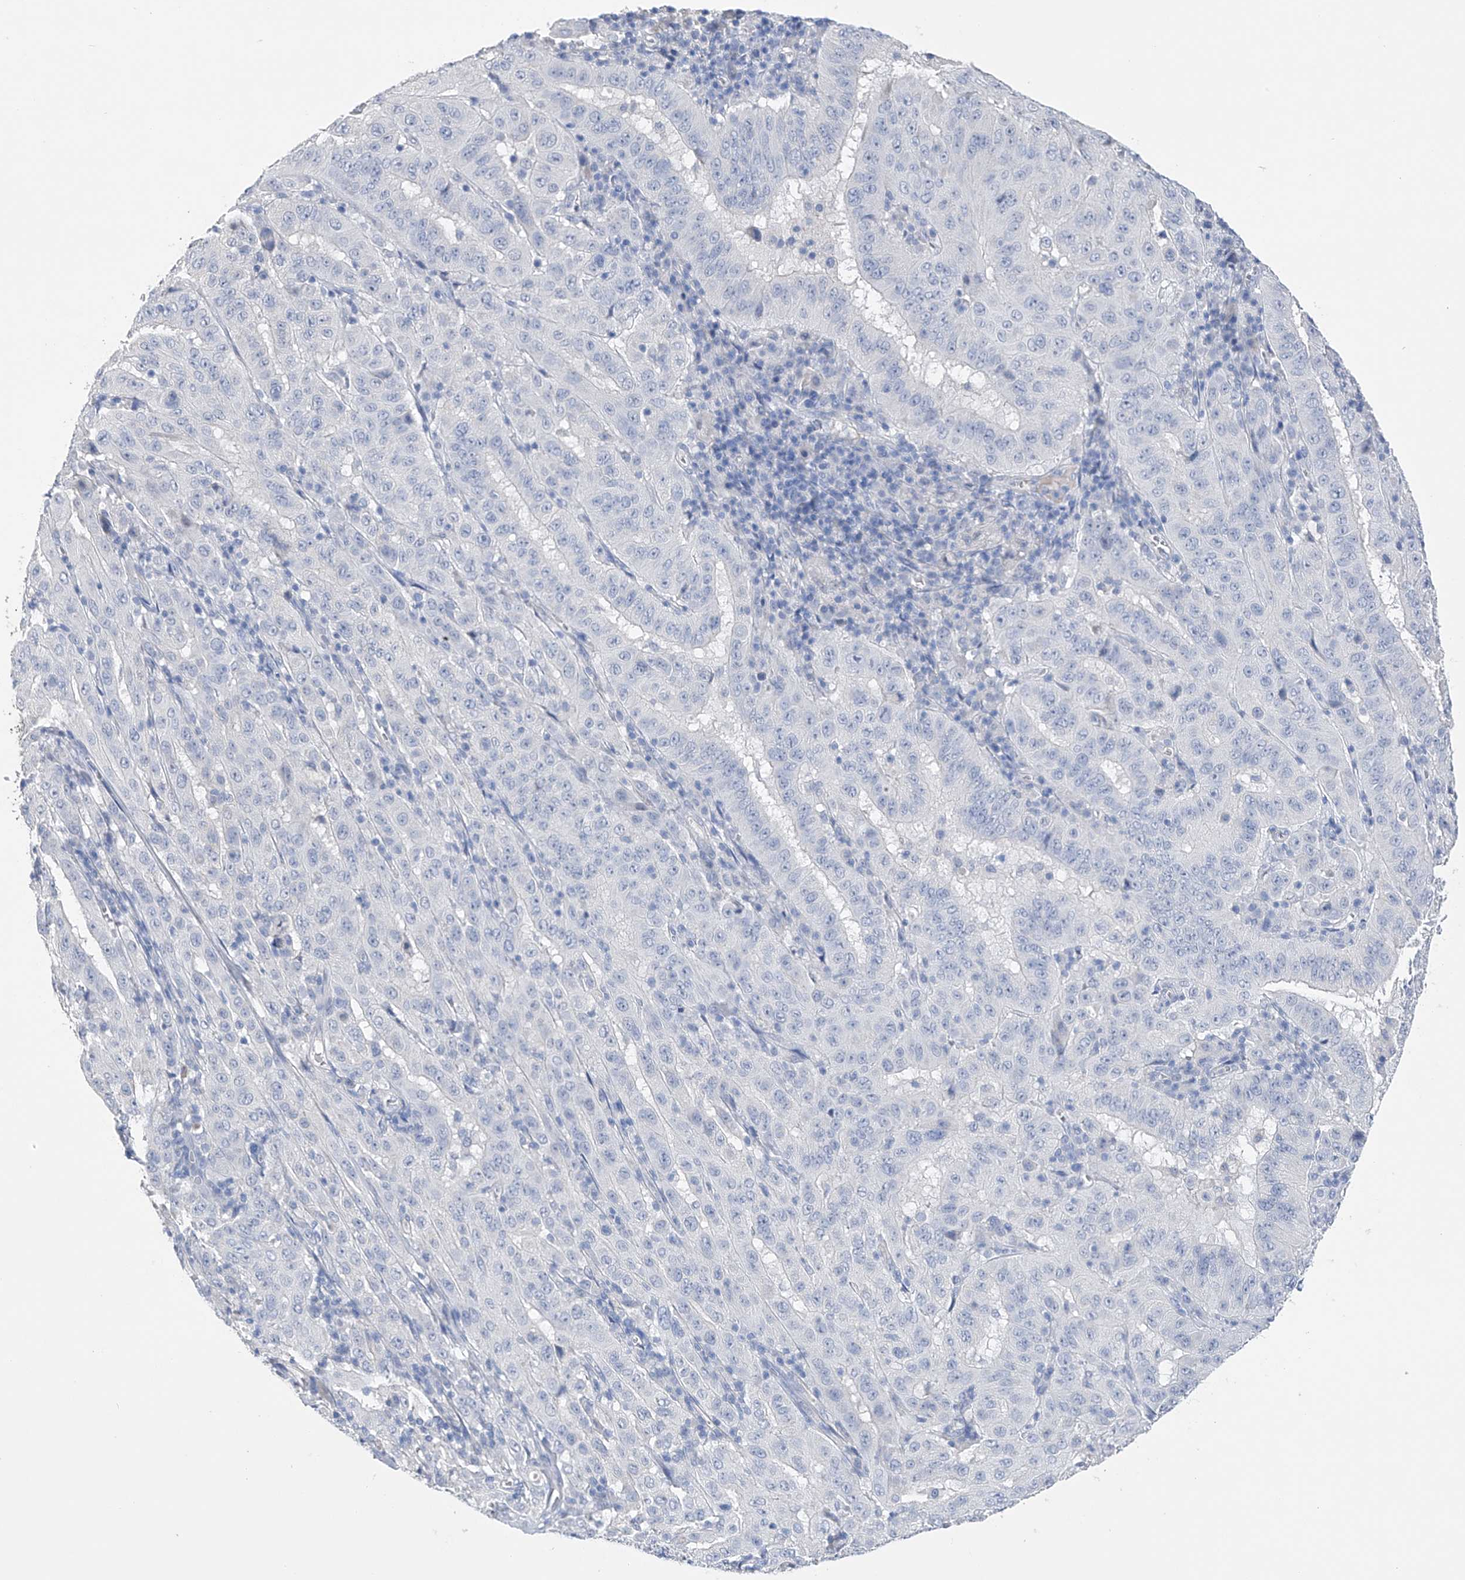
{"staining": {"intensity": "negative", "quantity": "none", "location": "none"}, "tissue": "pancreatic cancer", "cell_type": "Tumor cells", "image_type": "cancer", "snomed": [{"axis": "morphology", "description": "Adenocarcinoma, NOS"}, {"axis": "topography", "description": "Pancreas"}], "caption": "Immunohistochemistry image of neoplastic tissue: human adenocarcinoma (pancreatic) stained with DAB (3,3'-diaminobenzidine) shows no significant protein expression in tumor cells. (DAB immunohistochemistry (IHC) visualized using brightfield microscopy, high magnification).", "gene": "ADRA1A", "patient": {"sex": "male", "age": 63}}